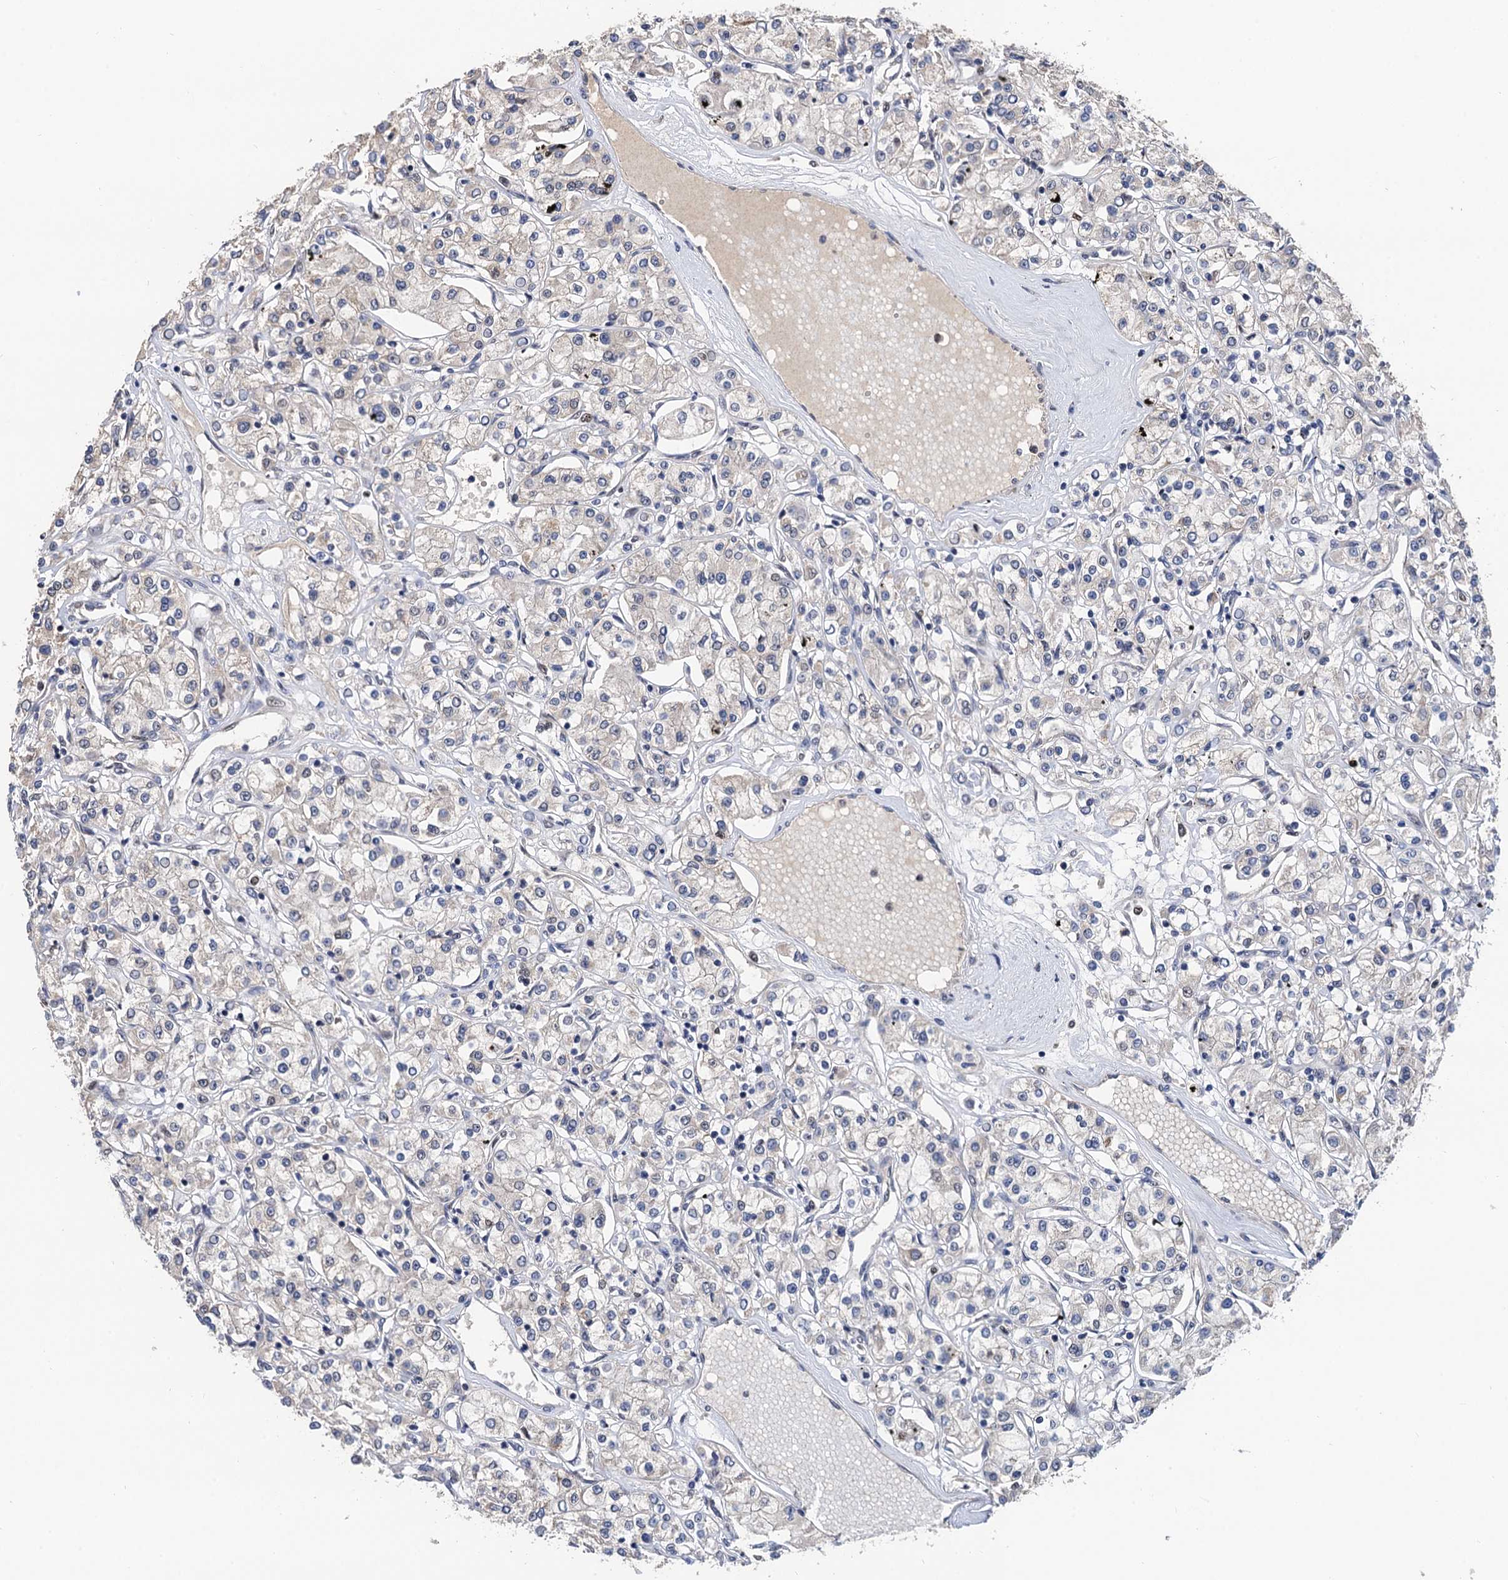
{"staining": {"intensity": "moderate", "quantity": "25%-75%", "location": "cytoplasmic/membranous"}, "tissue": "renal cancer", "cell_type": "Tumor cells", "image_type": "cancer", "snomed": [{"axis": "morphology", "description": "Adenocarcinoma, NOS"}, {"axis": "topography", "description": "Kidney"}], "caption": "Moderate cytoplasmic/membranous protein staining is identified in approximately 25%-75% of tumor cells in adenocarcinoma (renal). The protein of interest is stained brown, and the nuclei are stained in blue (DAB (3,3'-diaminobenzidine) IHC with brightfield microscopy, high magnification).", "gene": "TSEN34", "patient": {"sex": "female", "age": 59}}